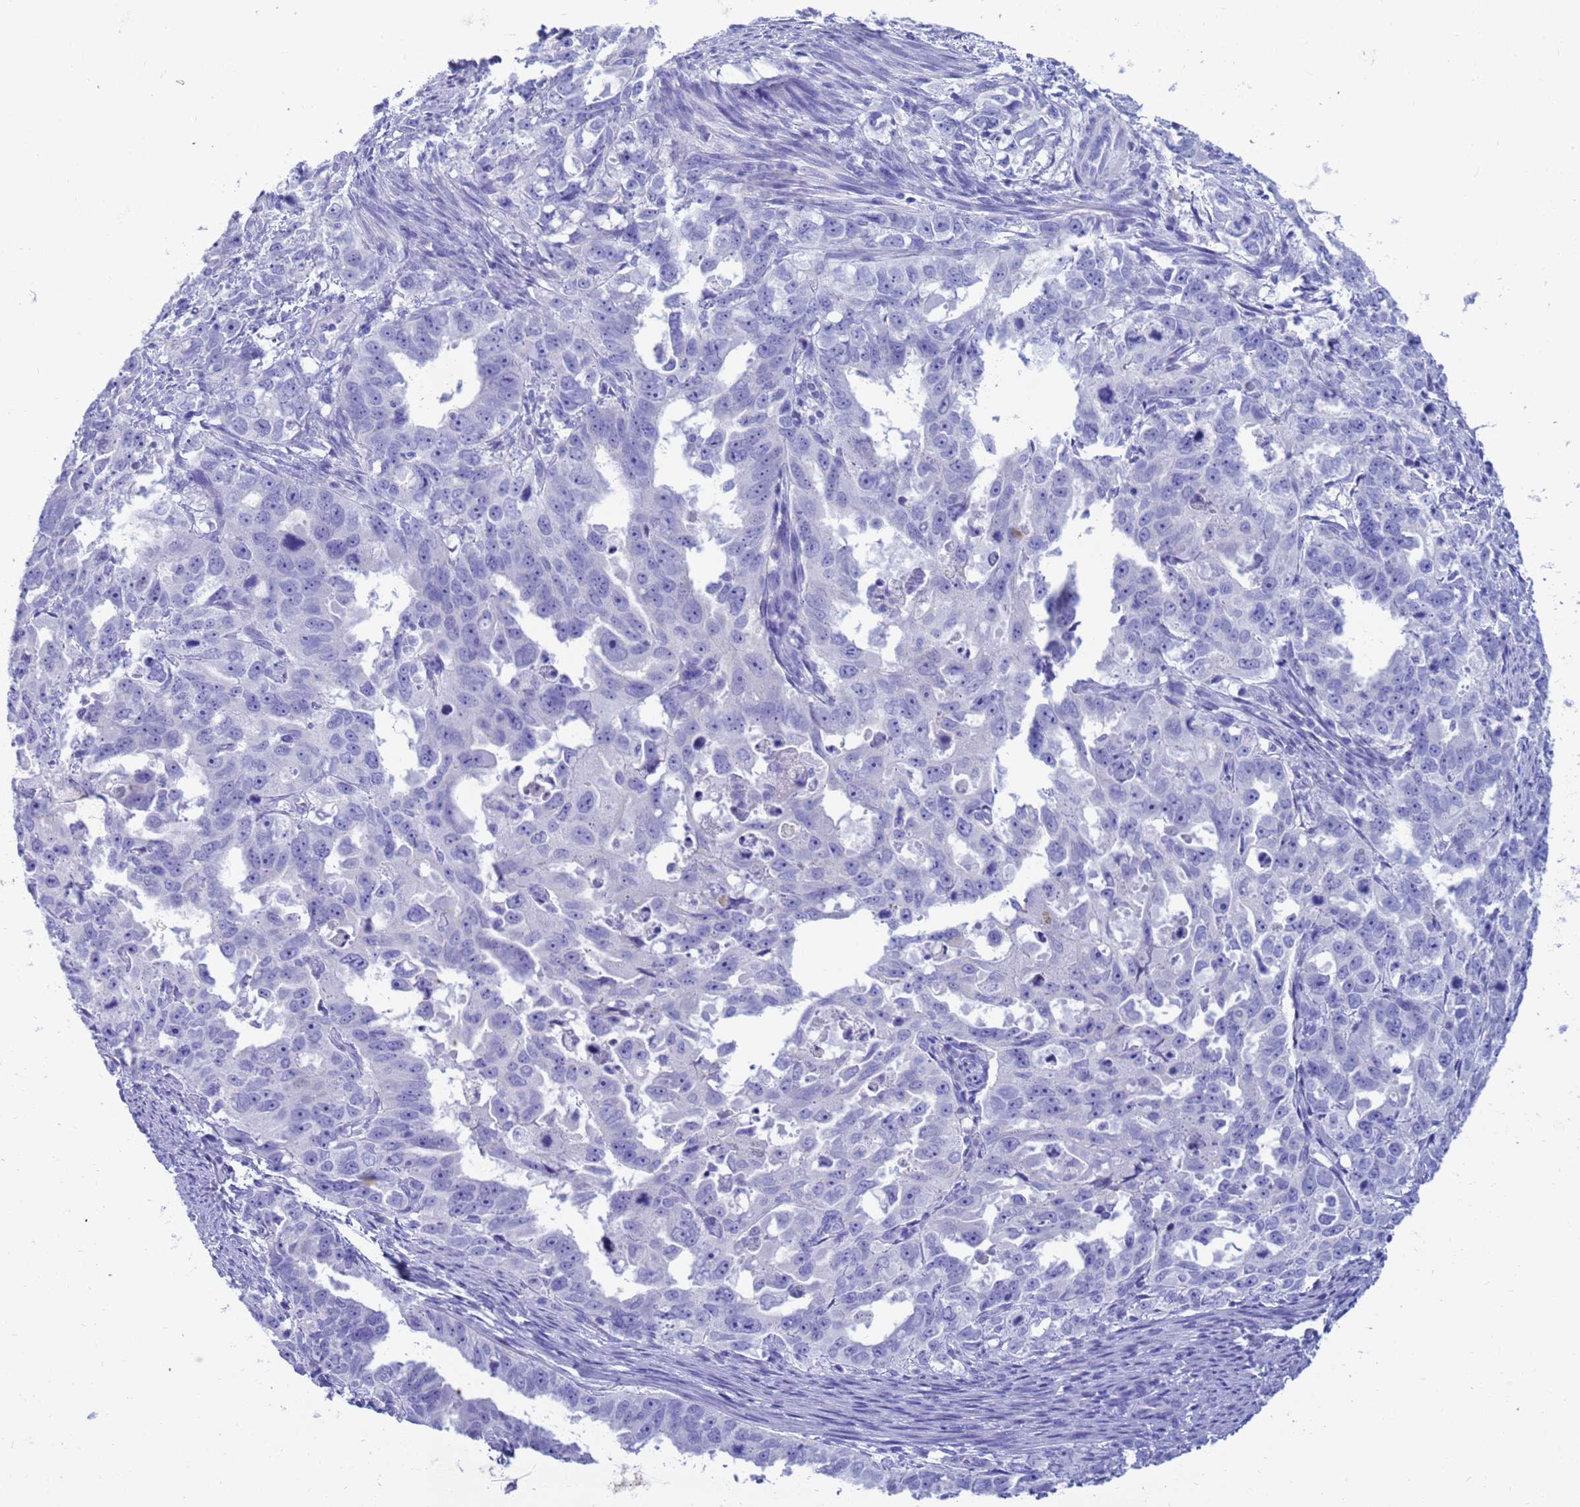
{"staining": {"intensity": "negative", "quantity": "none", "location": "none"}, "tissue": "endometrial cancer", "cell_type": "Tumor cells", "image_type": "cancer", "snomed": [{"axis": "morphology", "description": "Adenocarcinoma, NOS"}, {"axis": "topography", "description": "Endometrium"}], "caption": "The histopathology image demonstrates no significant staining in tumor cells of adenocarcinoma (endometrial).", "gene": "SYCN", "patient": {"sex": "female", "age": 65}}